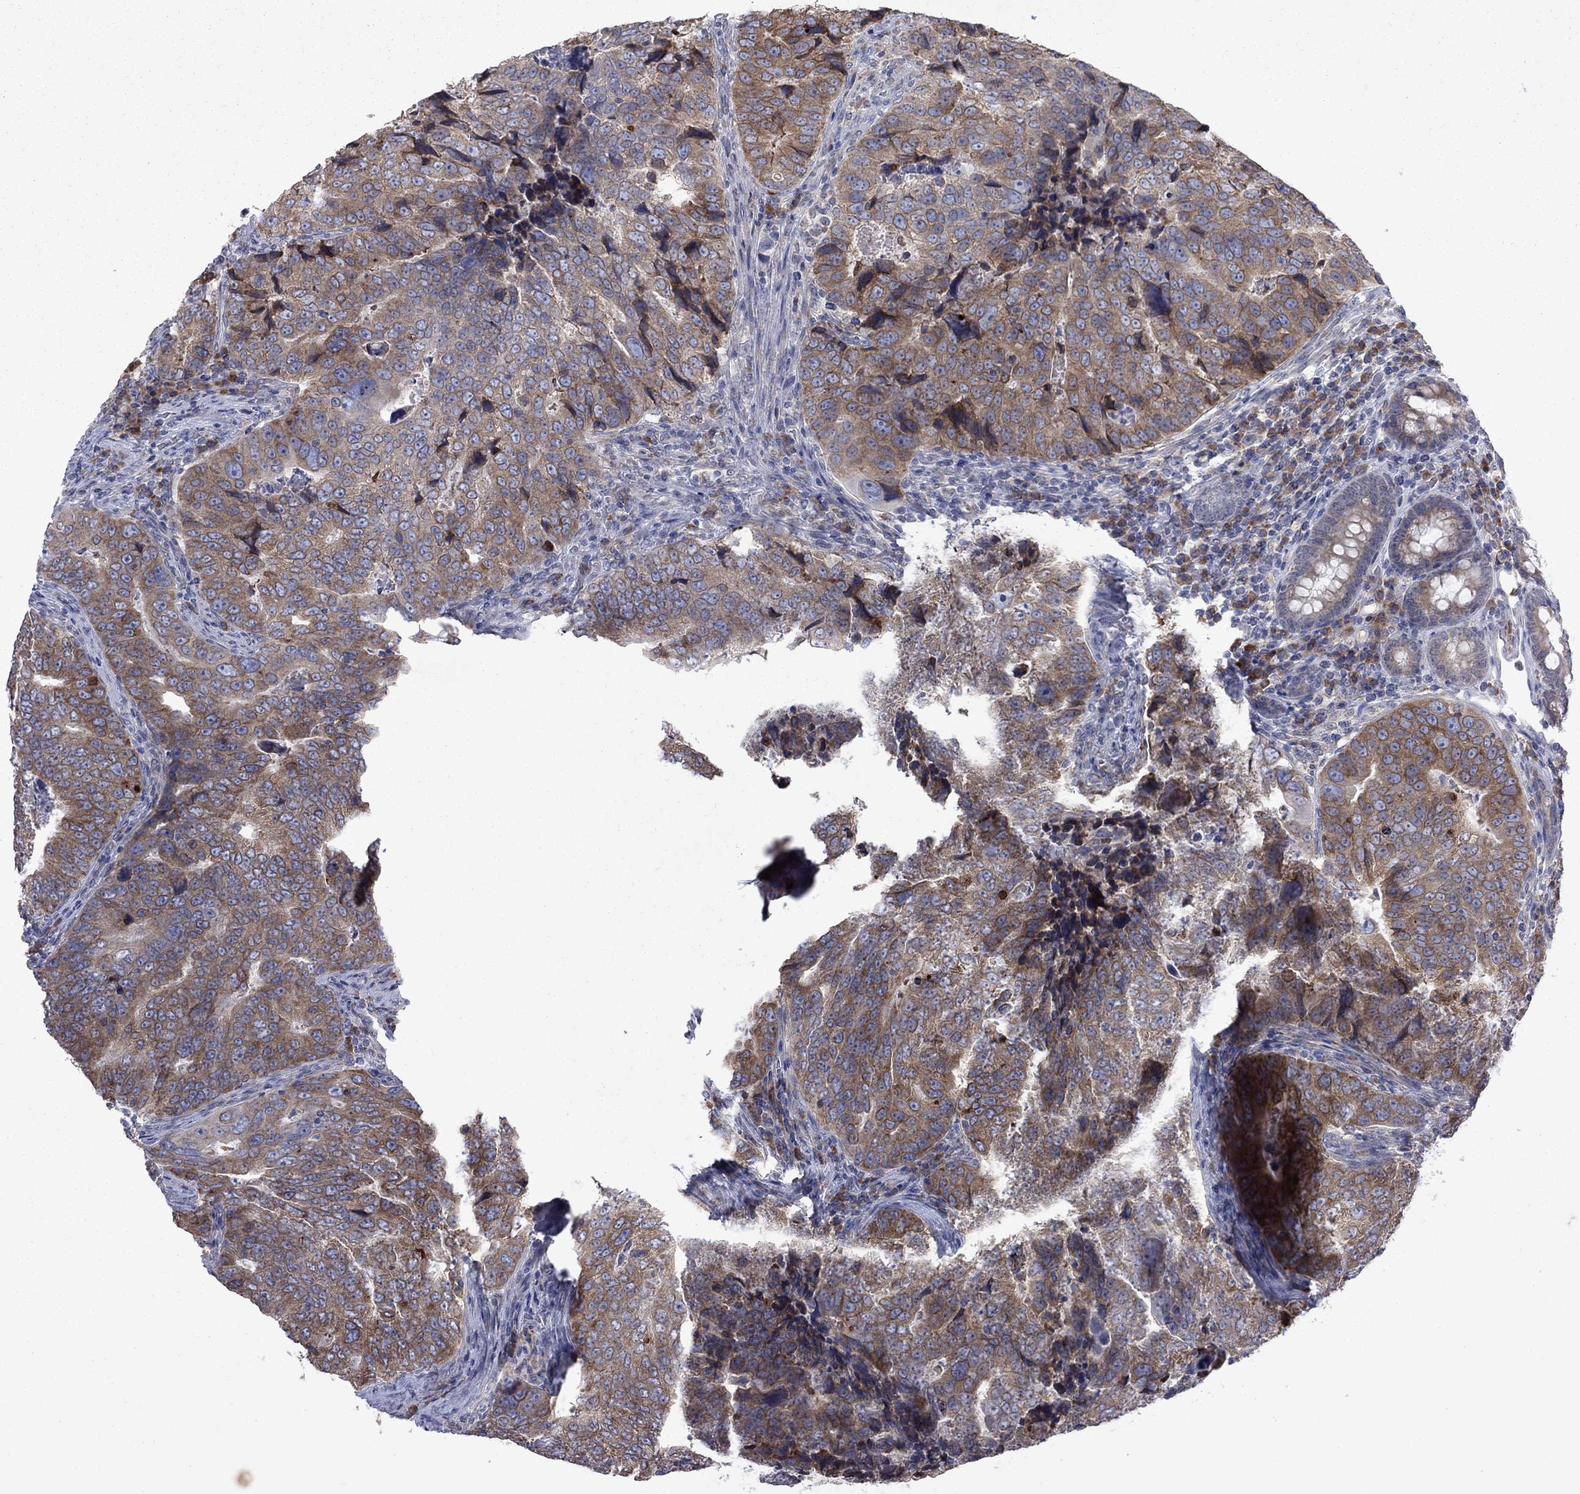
{"staining": {"intensity": "moderate", "quantity": ">75%", "location": "cytoplasmic/membranous"}, "tissue": "colorectal cancer", "cell_type": "Tumor cells", "image_type": "cancer", "snomed": [{"axis": "morphology", "description": "Adenocarcinoma, NOS"}, {"axis": "topography", "description": "Colon"}], "caption": "IHC photomicrograph of adenocarcinoma (colorectal) stained for a protein (brown), which exhibits medium levels of moderate cytoplasmic/membranous expression in about >75% of tumor cells.", "gene": "TMEM97", "patient": {"sex": "female", "age": 72}}